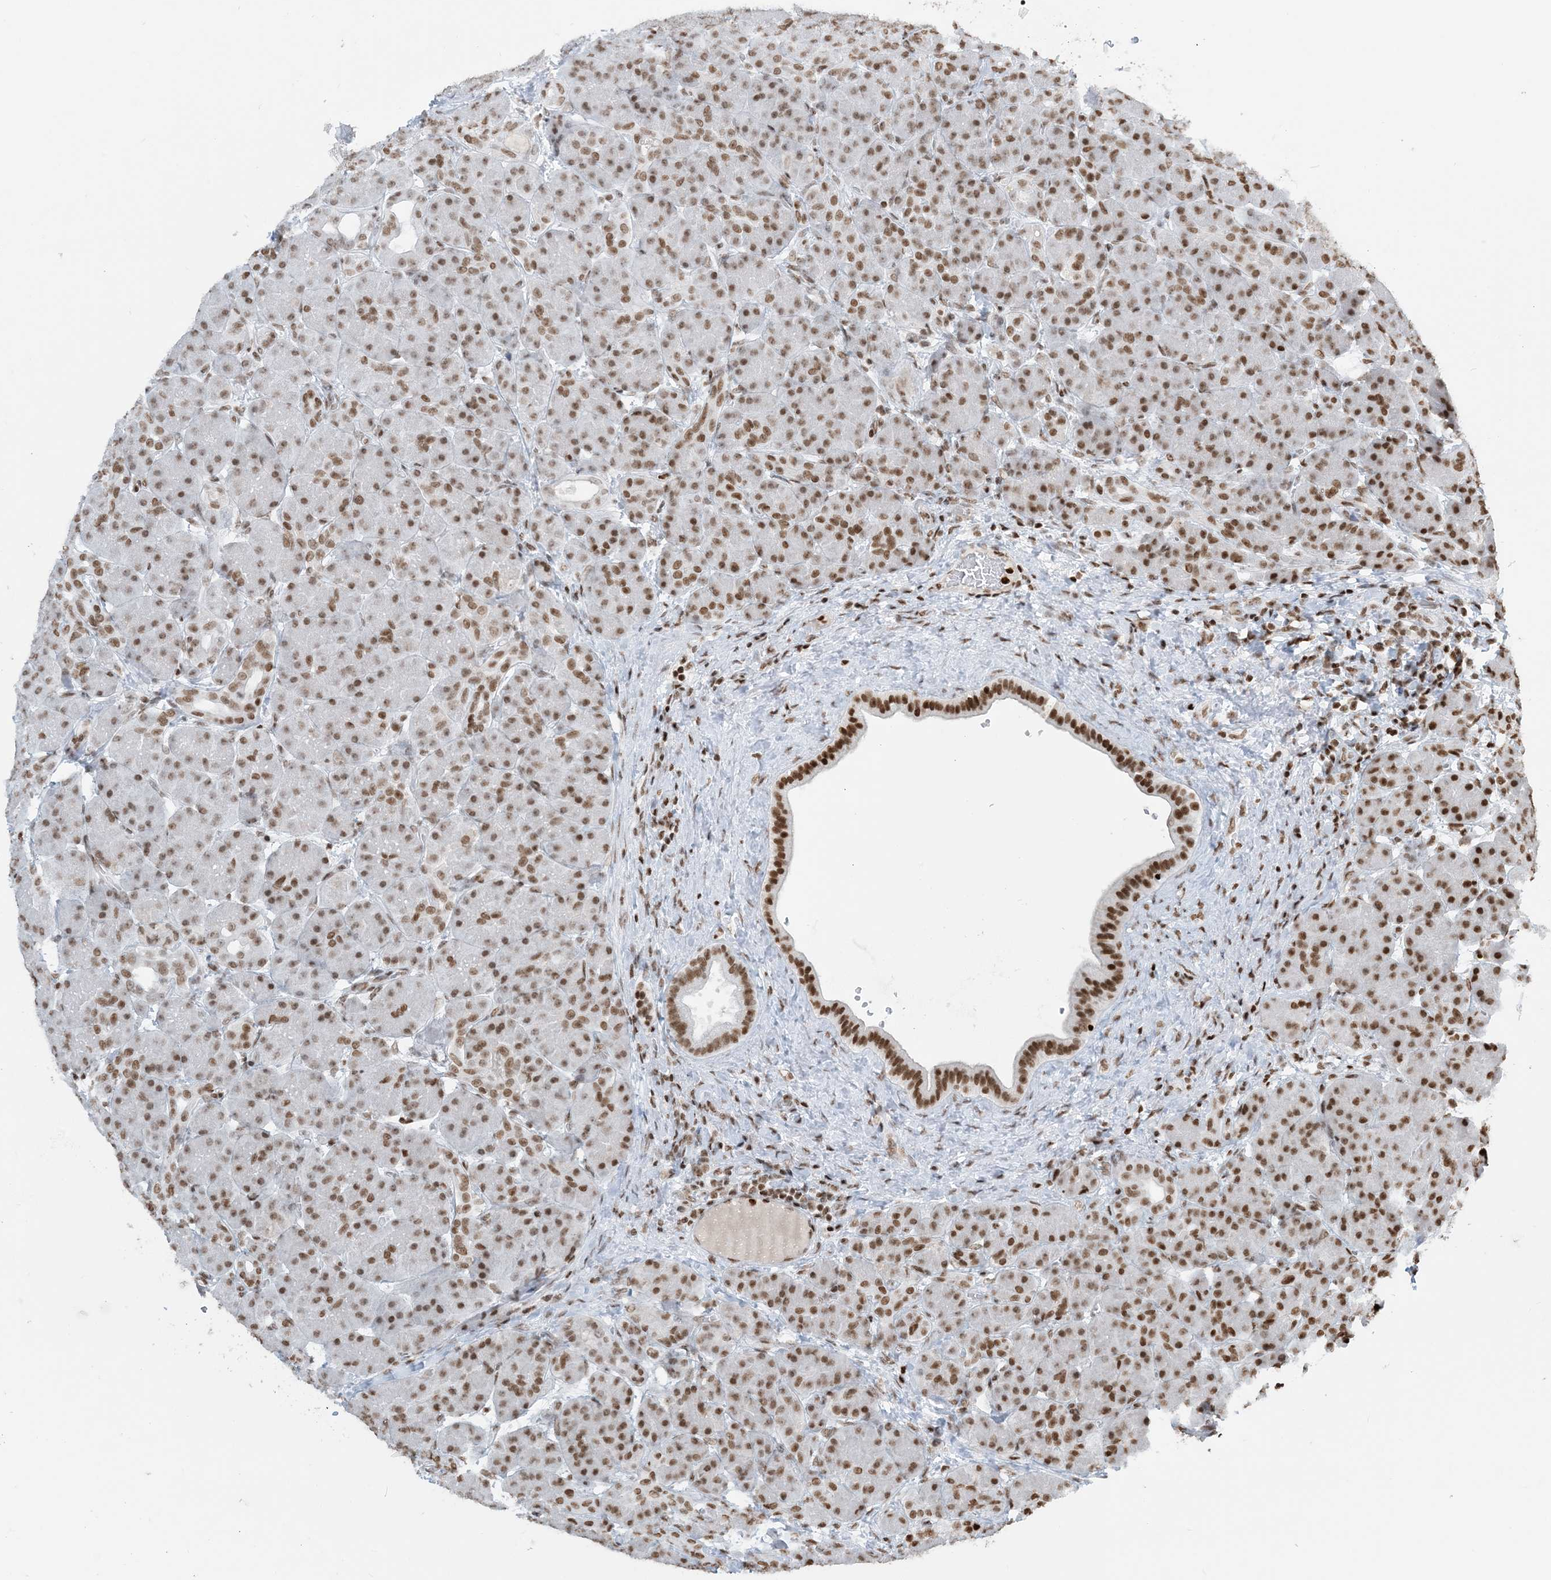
{"staining": {"intensity": "moderate", "quantity": ">75%", "location": "nuclear"}, "tissue": "pancreas", "cell_type": "Exocrine glandular cells", "image_type": "normal", "snomed": [{"axis": "morphology", "description": "Normal tissue, NOS"}, {"axis": "topography", "description": "Pancreas"}], "caption": "Approximately >75% of exocrine glandular cells in unremarkable human pancreas demonstrate moderate nuclear protein staining as visualized by brown immunohistochemical staining.", "gene": "H3", "patient": {"sex": "male", "age": 63}}